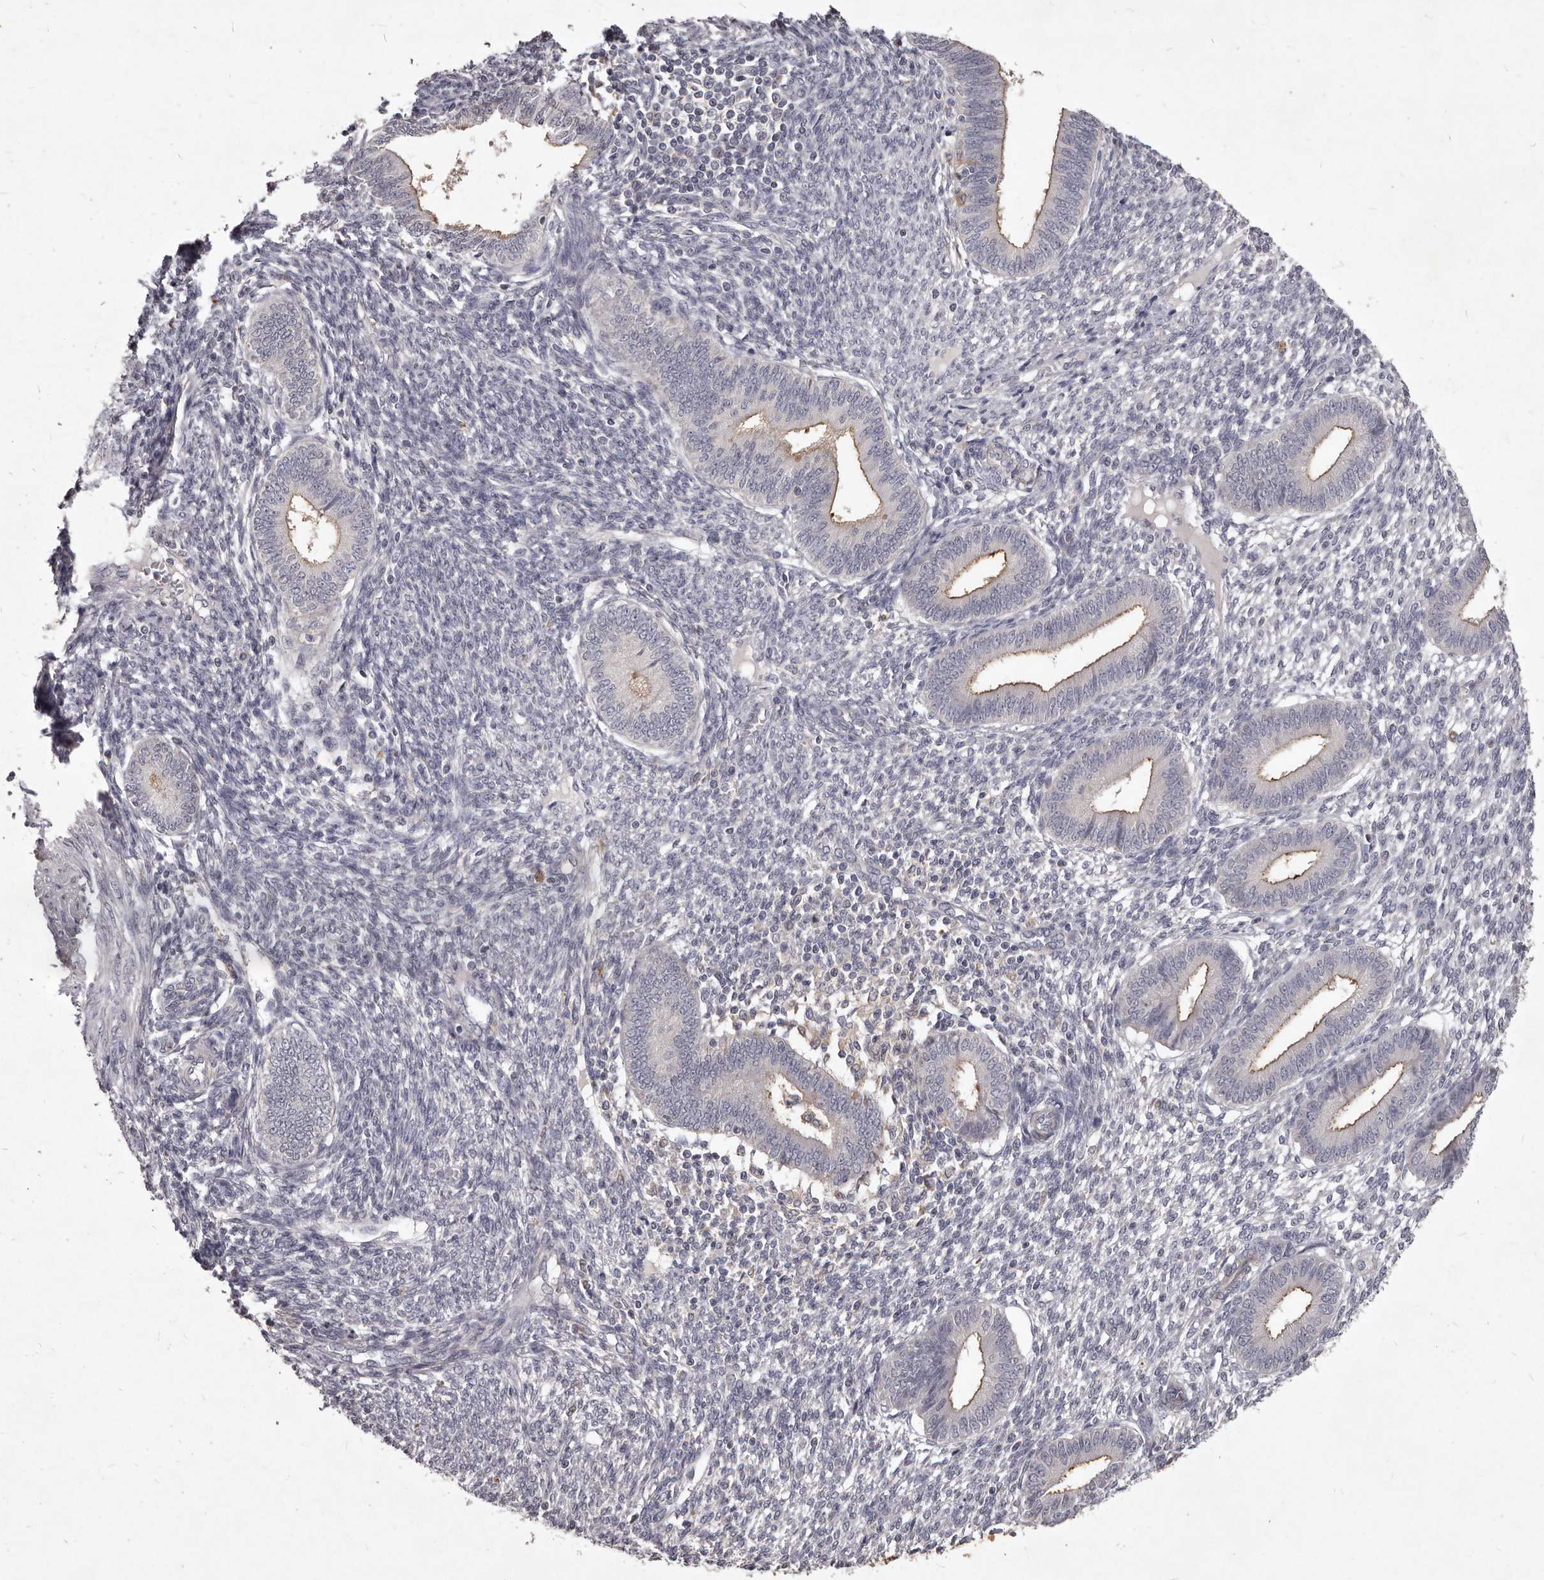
{"staining": {"intensity": "negative", "quantity": "none", "location": "none"}, "tissue": "endometrium", "cell_type": "Cells in endometrial stroma", "image_type": "normal", "snomed": [{"axis": "morphology", "description": "Normal tissue, NOS"}, {"axis": "topography", "description": "Endometrium"}], "caption": "Endometrium was stained to show a protein in brown. There is no significant staining in cells in endometrial stroma. (Immunohistochemistry, brightfield microscopy, high magnification).", "gene": "GPRC5C", "patient": {"sex": "female", "age": 46}}